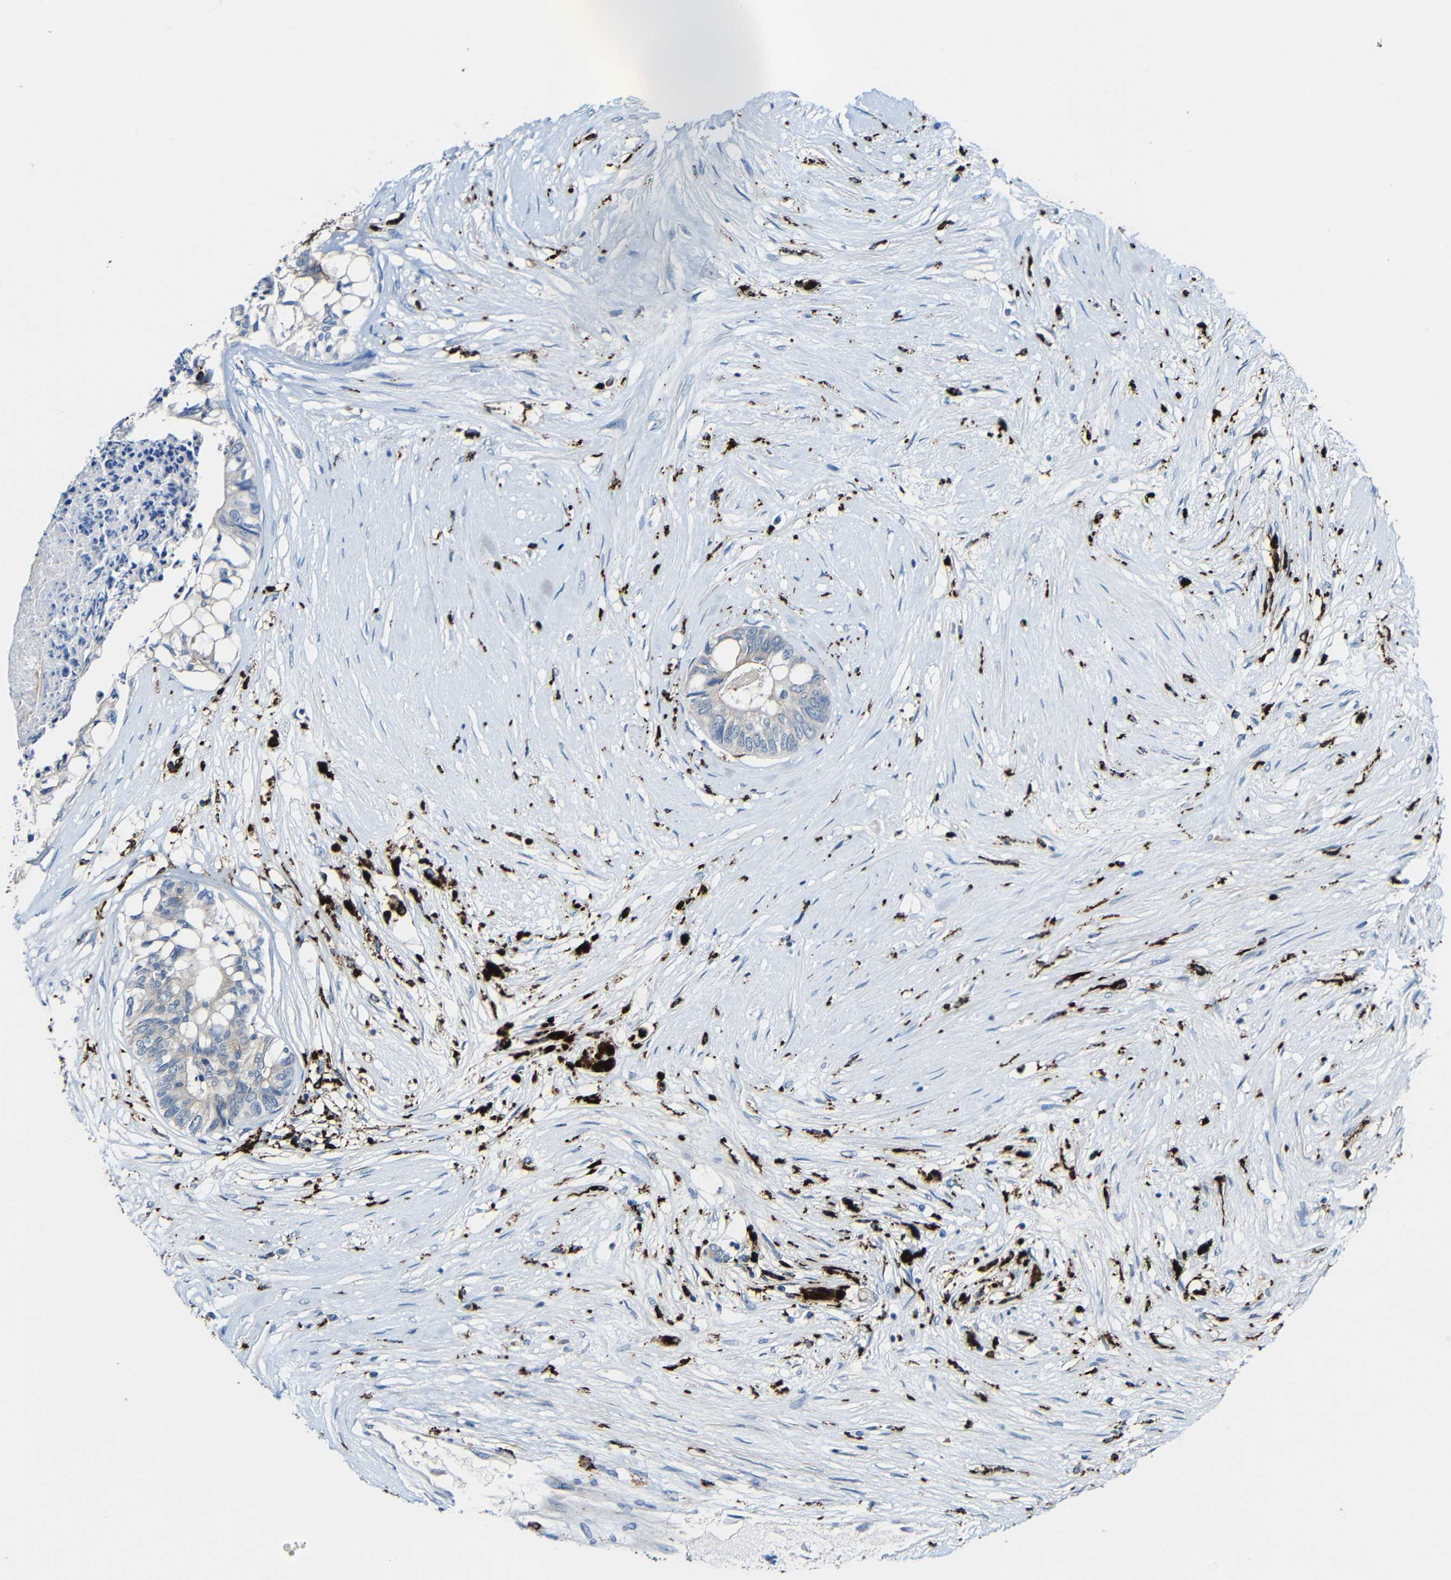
{"staining": {"intensity": "weak", "quantity": ">75%", "location": "cytoplasmic/membranous"}, "tissue": "colorectal cancer", "cell_type": "Tumor cells", "image_type": "cancer", "snomed": [{"axis": "morphology", "description": "Adenocarcinoma, NOS"}, {"axis": "topography", "description": "Rectum"}], "caption": "Human colorectal cancer (adenocarcinoma) stained with a protein marker reveals weak staining in tumor cells.", "gene": "HLA-DMA", "patient": {"sex": "male", "age": 63}}